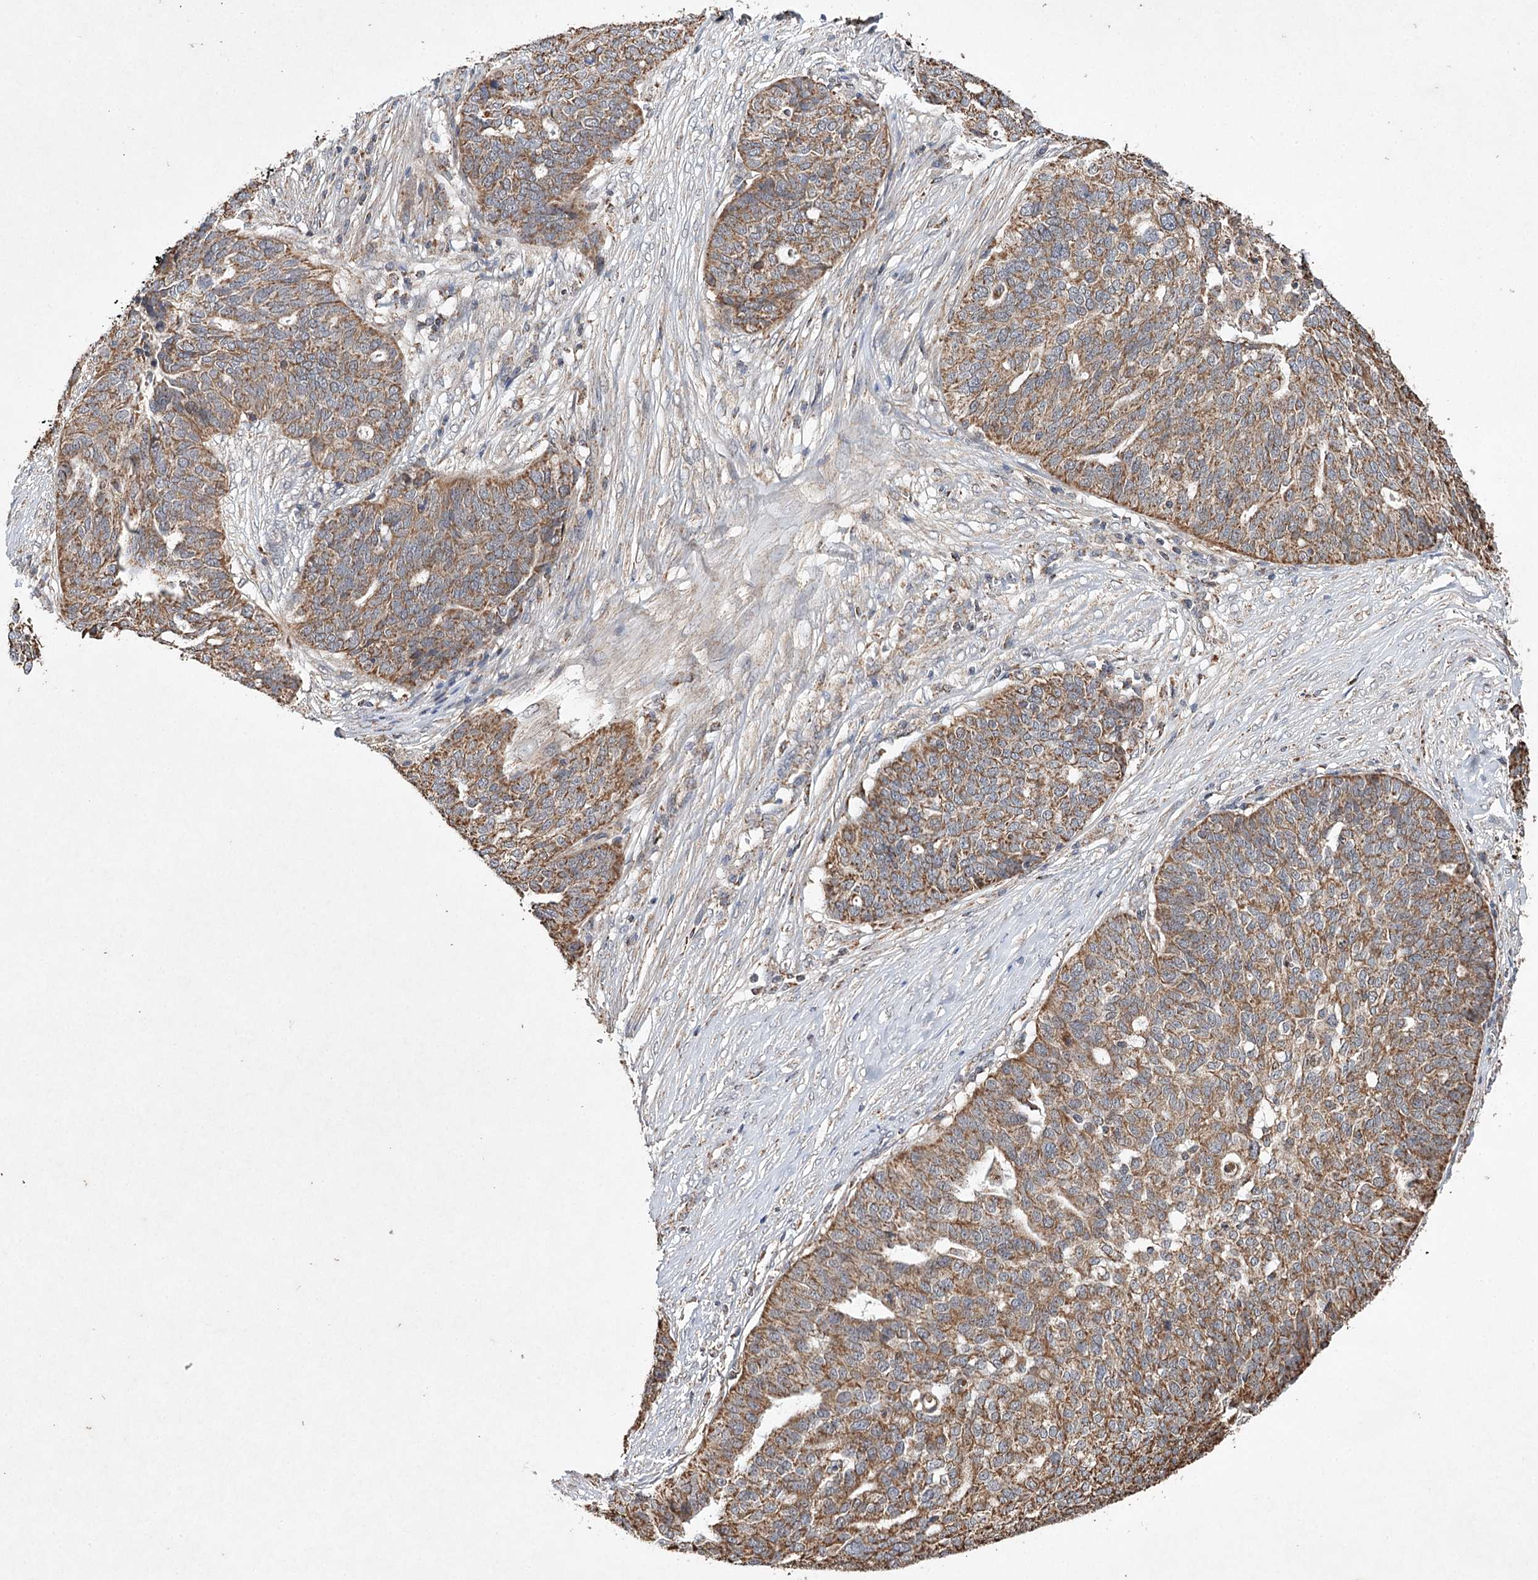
{"staining": {"intensity": "moderate", "quantity": ">75%", "location": "cytoplasmic/membranous"}, "tissue": "ovarian cancer", "cell_type": "Tumor cells", "image_type": "cancer", "snomed": [{"axis": "morphology", "description": "Cystadenocarcinoma, serous, NOS"}, {"axis": "topography", "description": "Ovary"}], "caption": "Immunohistochemistry staining of ovarian cancer, which demonstrates medium levels of moderate cytoplasmic/membranous expression in about >75% of tumor cells indicating moderate cytoplasmic/membranous protein positivity. The staining was performed using DAB (brown) for protein detection and nuclei were counterstained in hematoxylin (blue).", "gene": "PIK3CB", "patient": {"sex": "female", "age": 59}}